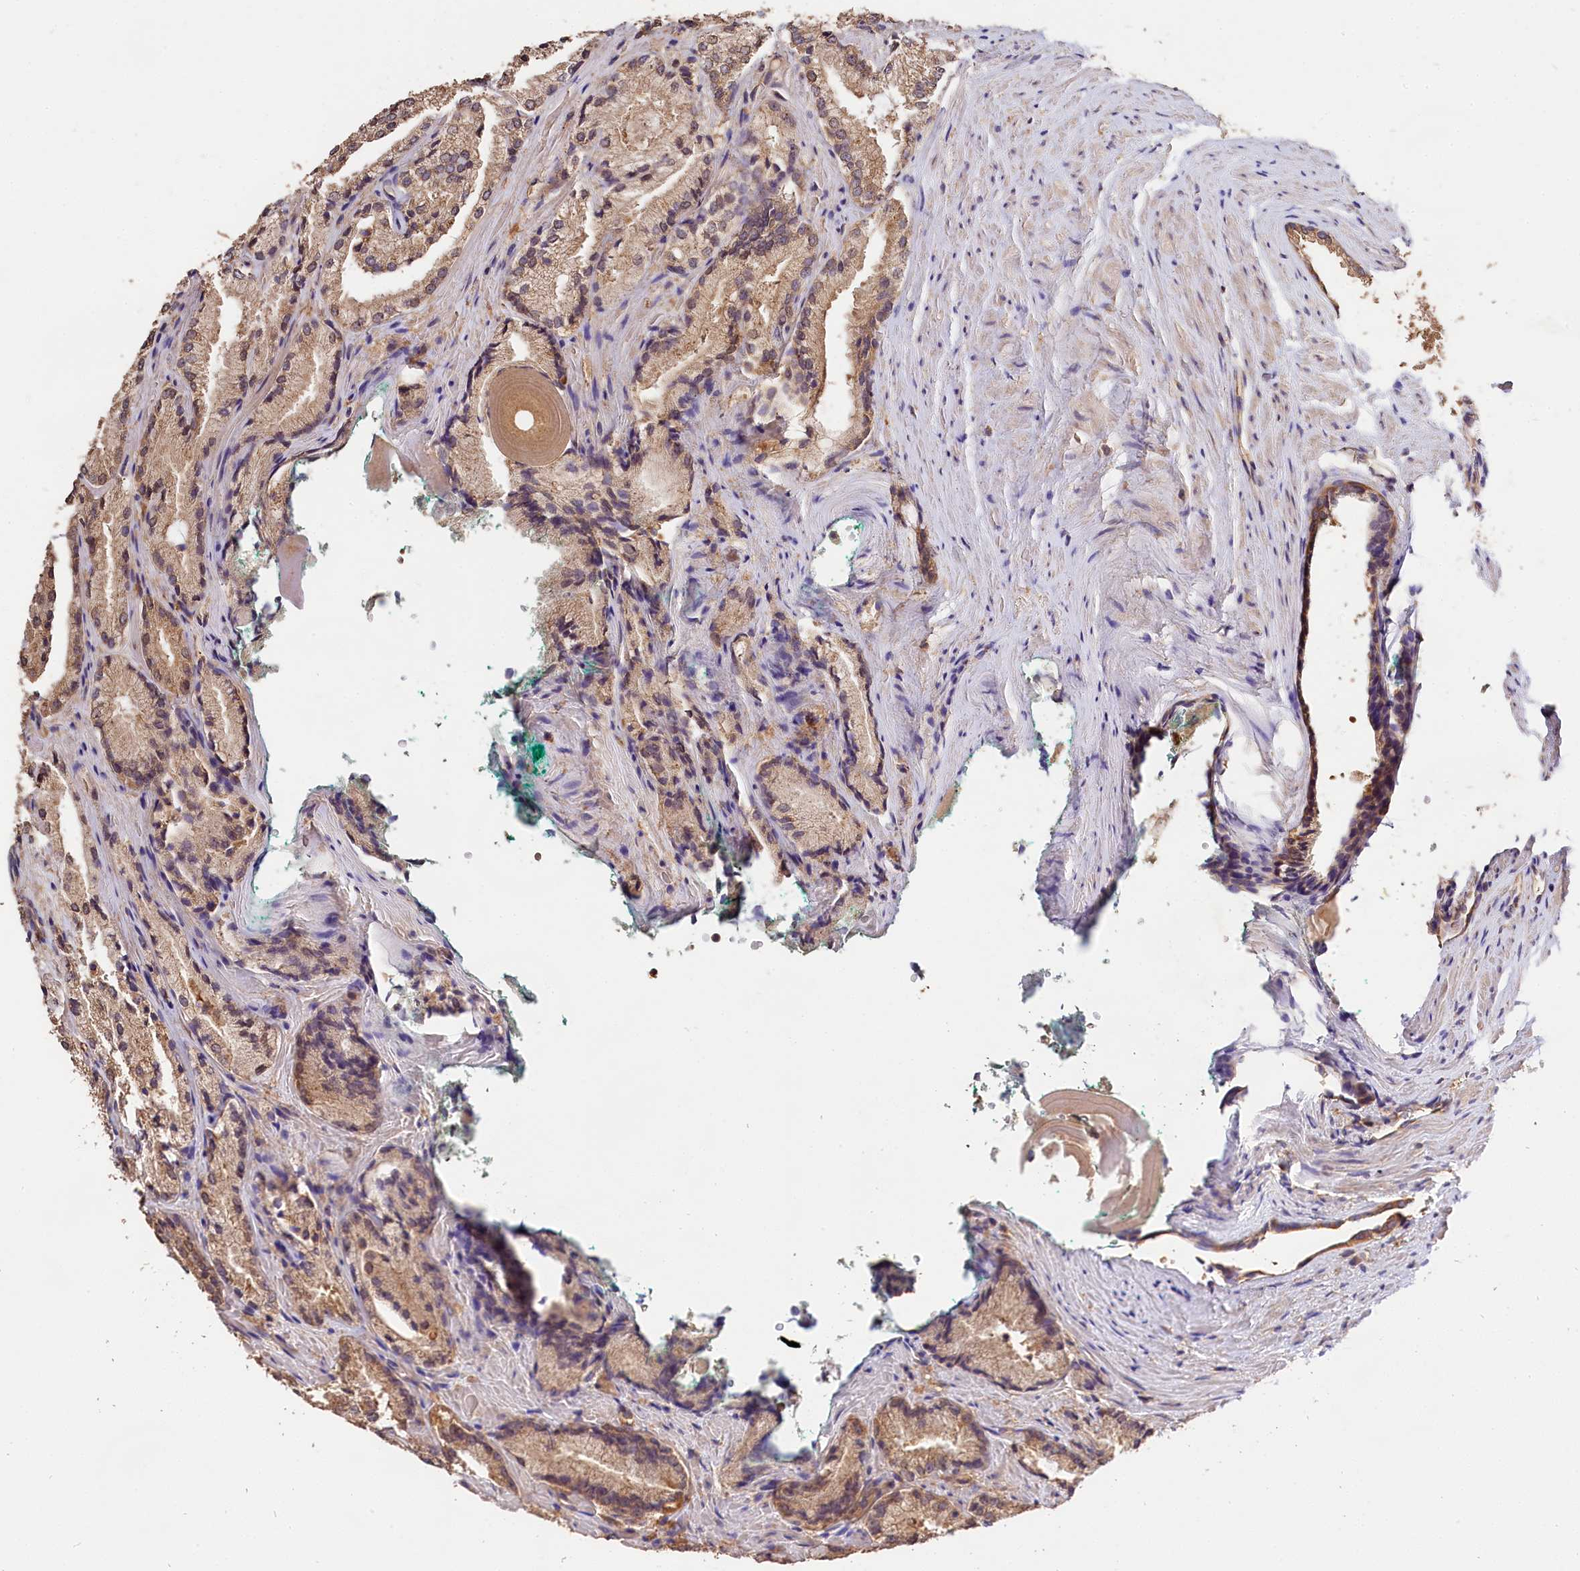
{"staining": {"intensity": "moderate", "quantity": ">75%", "location": "cytoplasmic/membranous"}, "tissue": "prostate cancer", "cell_type": "Tumor cells", "image_type": "cancer", "snomed": [{"axis": "morphology", "description": "Adenocarcinoma, High grade"}, {"axis": "topography", "description": "Prostate"}], "caption": "Brown immunohistochemical staining in prostate cancer reveals moderate cytoplasmic/membranous staining in about >75% of tumor cells. Immunohistochemistry stains the protein in brown and the nuclei are stained blue.", "gene": "OAS3", "patient": {"sex": "male", "age": 73}}